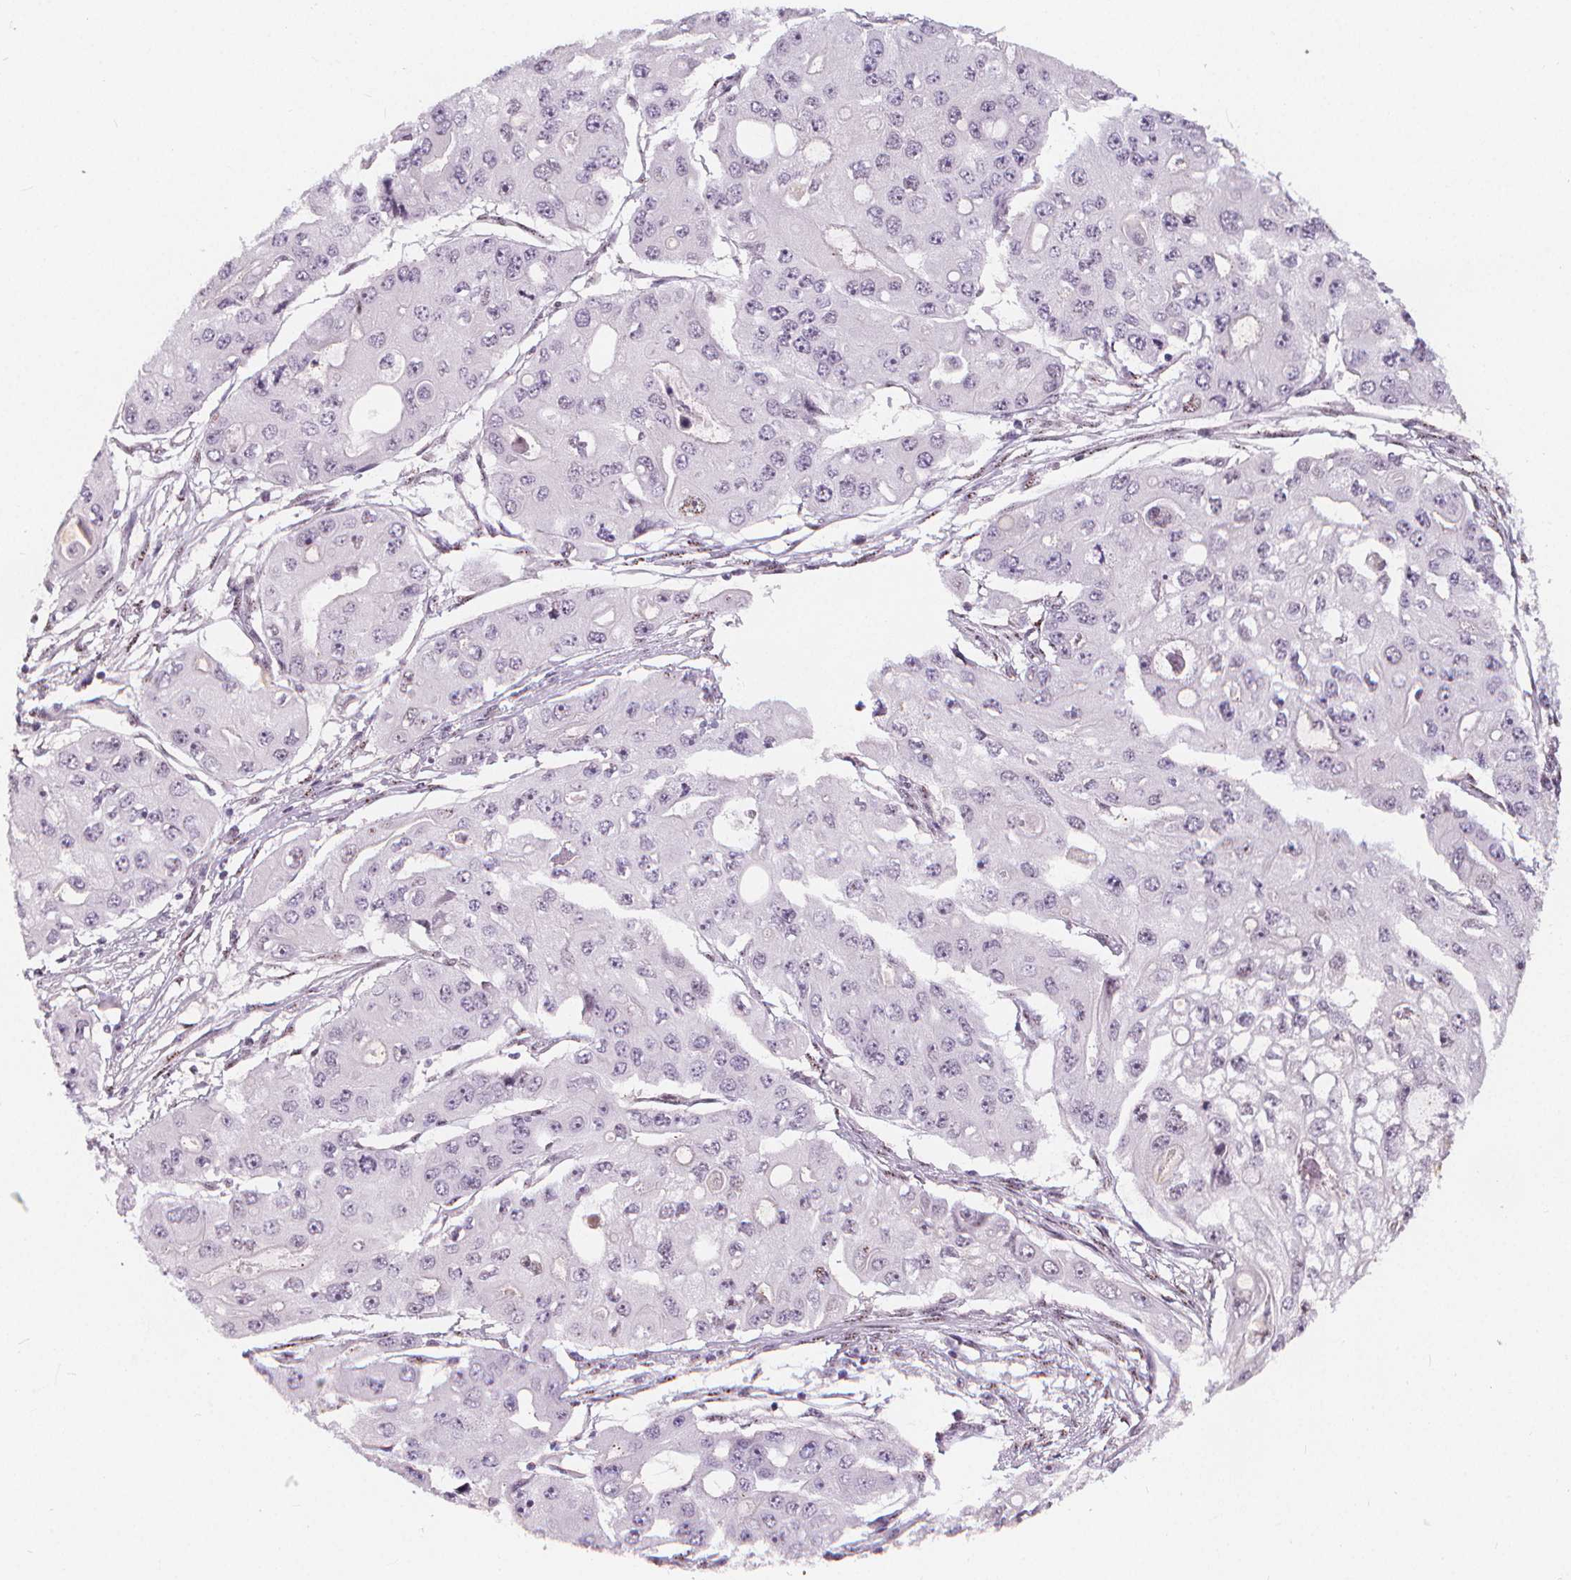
{"staining": {"intensity": "negative", "quantity": "none", "location": "none"}, "tissue": "ovarian cancer", "cell_type": "Tumor cells", "image_type": "cancer", "snomed": [{"axis": "morphology", "description": "Cystadenocarcinoma, serous, NOS"}, {"axis": "topography", "description": "Ovary"}], "caption": "Serous cystadenocarcinoma (ovarian) stained for a protein using IHC shows no staining tumor cells.", "gene": "DRC3", "patient": {"sex": "female", "age": 56}}